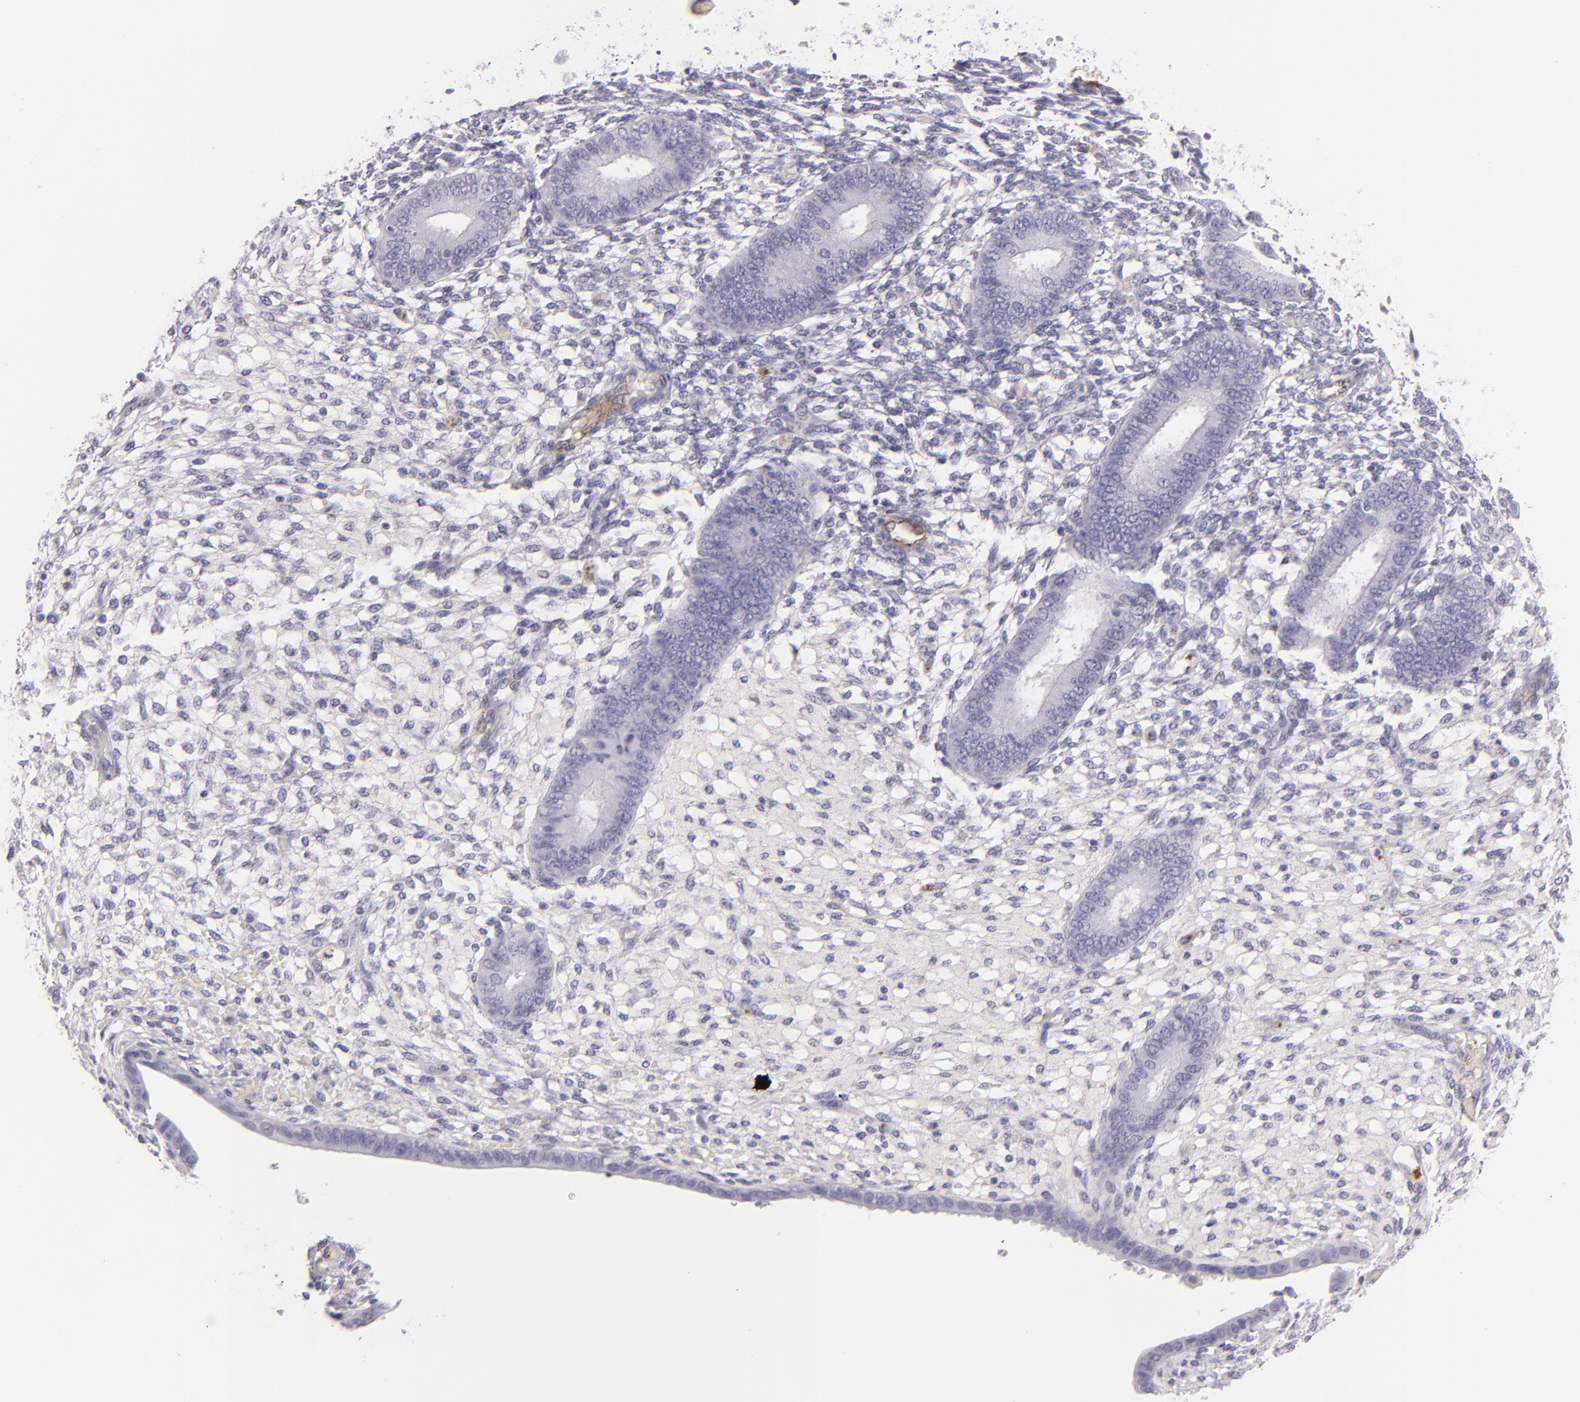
{"staining": {"intensity": "negative", "quantity": "none", "location": "none"}, "tissue": "endometrium", "cell_type": "Cells in endometrial stroma", "image_type": "normal", "snomed": [{"axis": "morphology", "description": "Normal tissue, NOS"}, {"axis": "topography", "description": "Endometrium"}], "caption": "Photomicrograph shows no protein positivity in cells in endometrial stroma of unremarkable endometrium. Brightfield microscopy of IHC stained with DAB (brown) and hematoxylin (blue), captured at high magnification.", "gene": "SELP", "patient": {"sex": "female", "age": 42}}